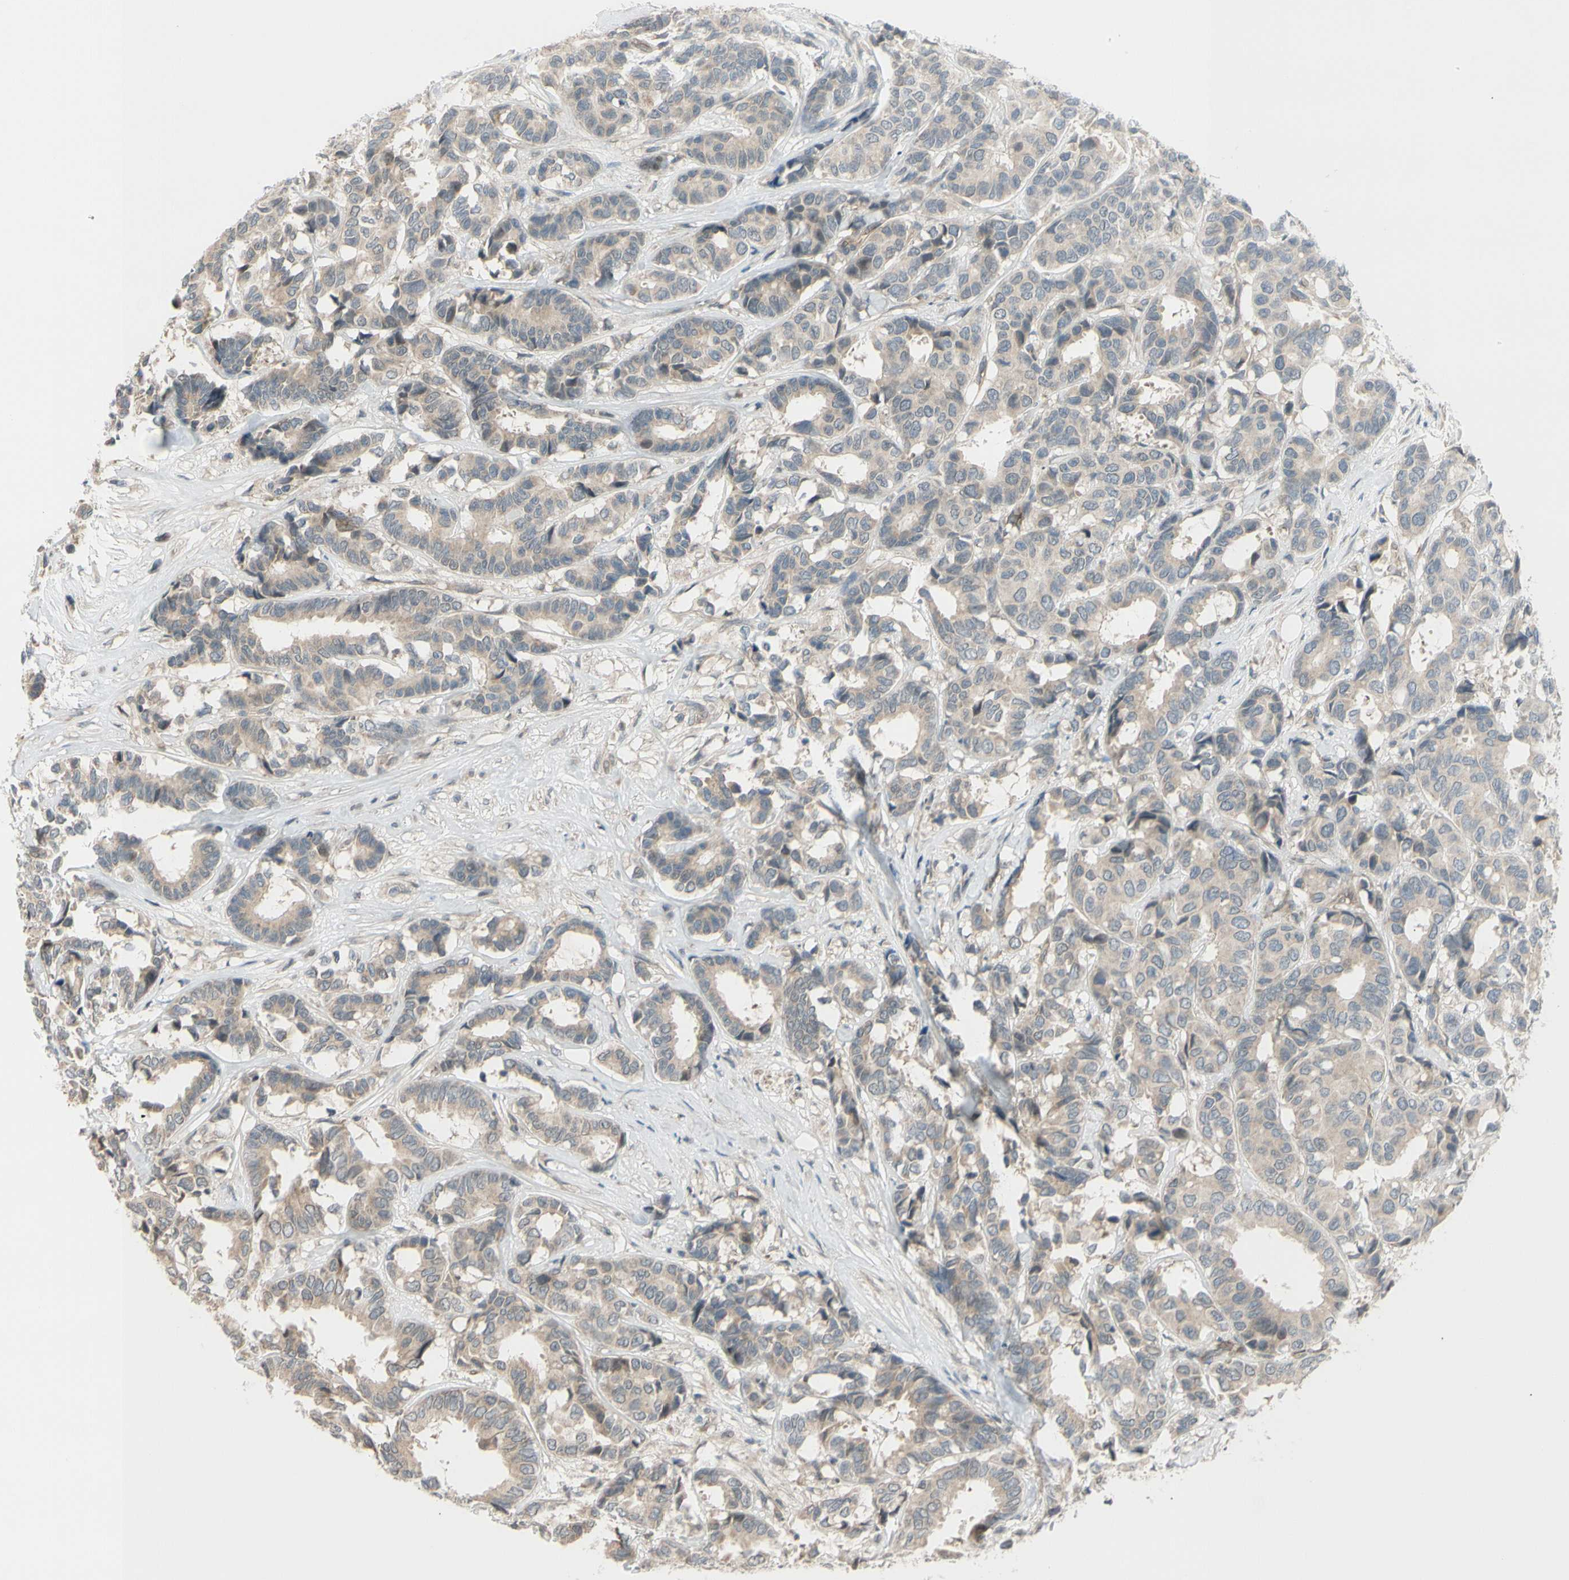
{"staining": {"intensity": "weak", "quantity": ">75%", "location": "cytoplasmic/membranous"}, "tissue": "breast cancer", "cell_type": "Tumor cells", "image_type": "cancer", "snomed": [{"axis": "morphology", "description": "Duct carcinoma"}, {"axis": "topography", "description": "Breast"}], "caption": "A micrograph of intraductal carcinoma (breast) stained for a protein reveals weak cytoplasmic/membranous brown staining in tumor cells. The protein is shown in brown color, while the nuclei are stained blue.", "gene": "FGF10", "patient": {"sex": "female", "age": 87}}